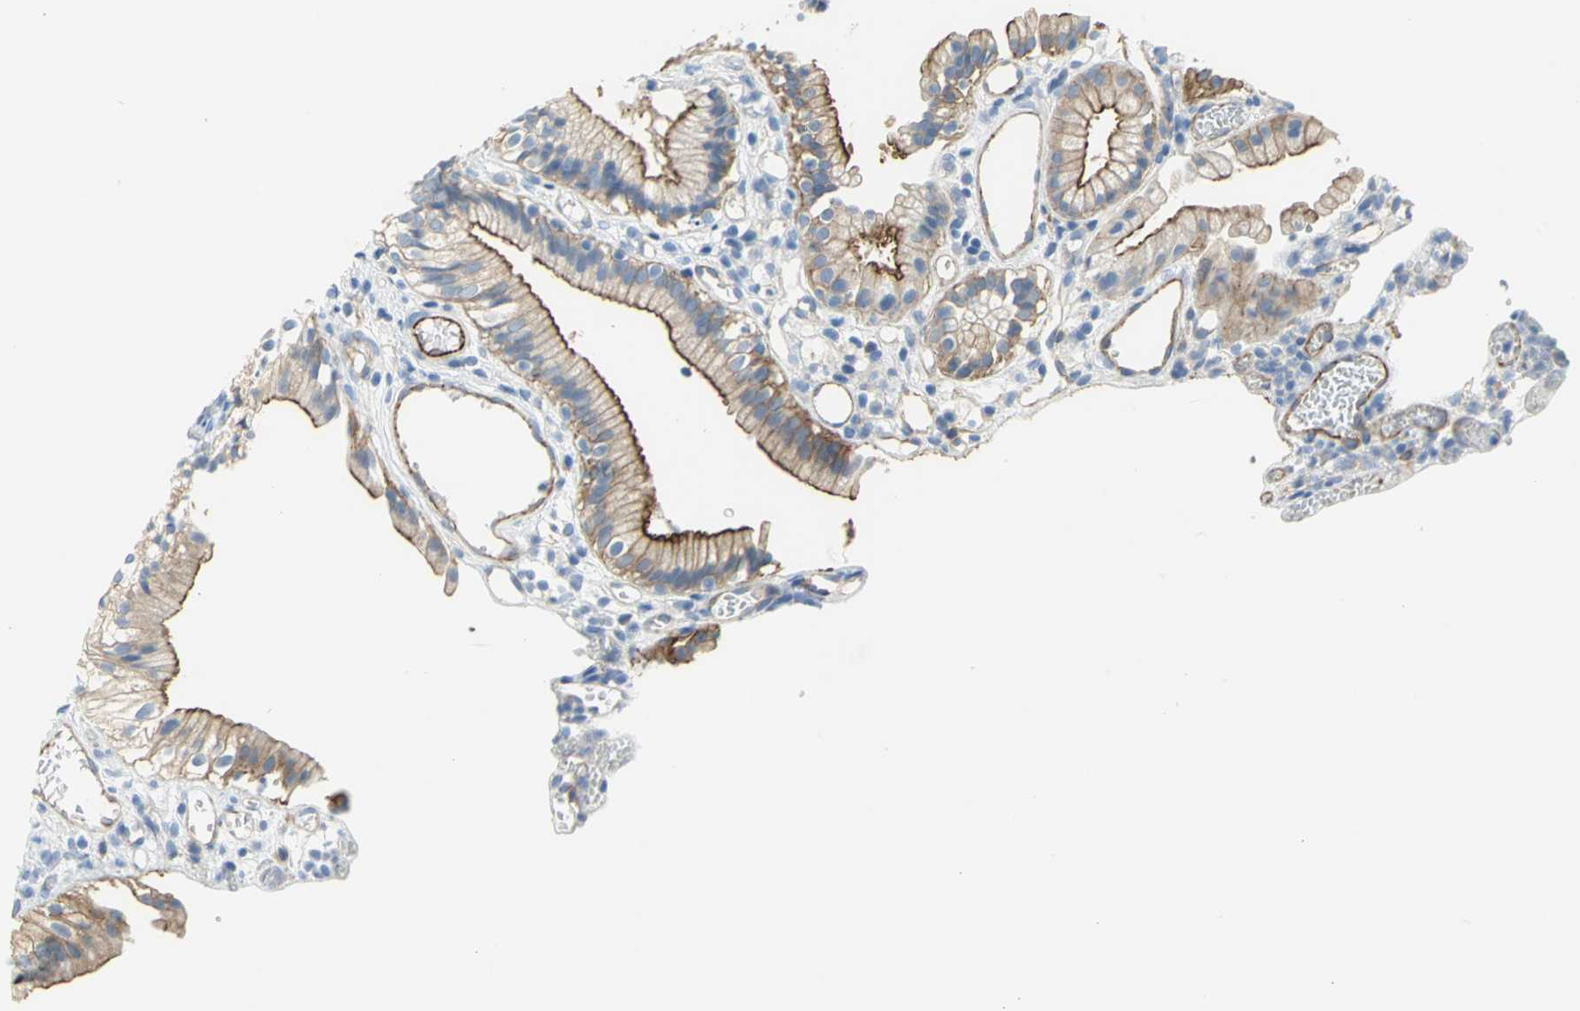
{"staining": {"intensity": "strong", "quantity": ">75%", "location": "cytoplasmic/membranous"}, "tissue": "gallbladder", "cell_type": "Glandular cells", "image_type": "normal", "snomed": [{"axis": "morphology", "description": "Normal tissue, NOS"}, {"axis": "topography", "description": "Gallbladder"}], "caption": "IHC histopathology image of benign gallbladder: gallbladder stained using immunohistochemistry exhibits high levels of strong protein expression localized specifically in the cytoplasmic/membranous of glandular cells, appearing as a cytoplasmic/membranous brown color.", "gene": "FLNB", "patient": {"sex": "male", "age": 65}}